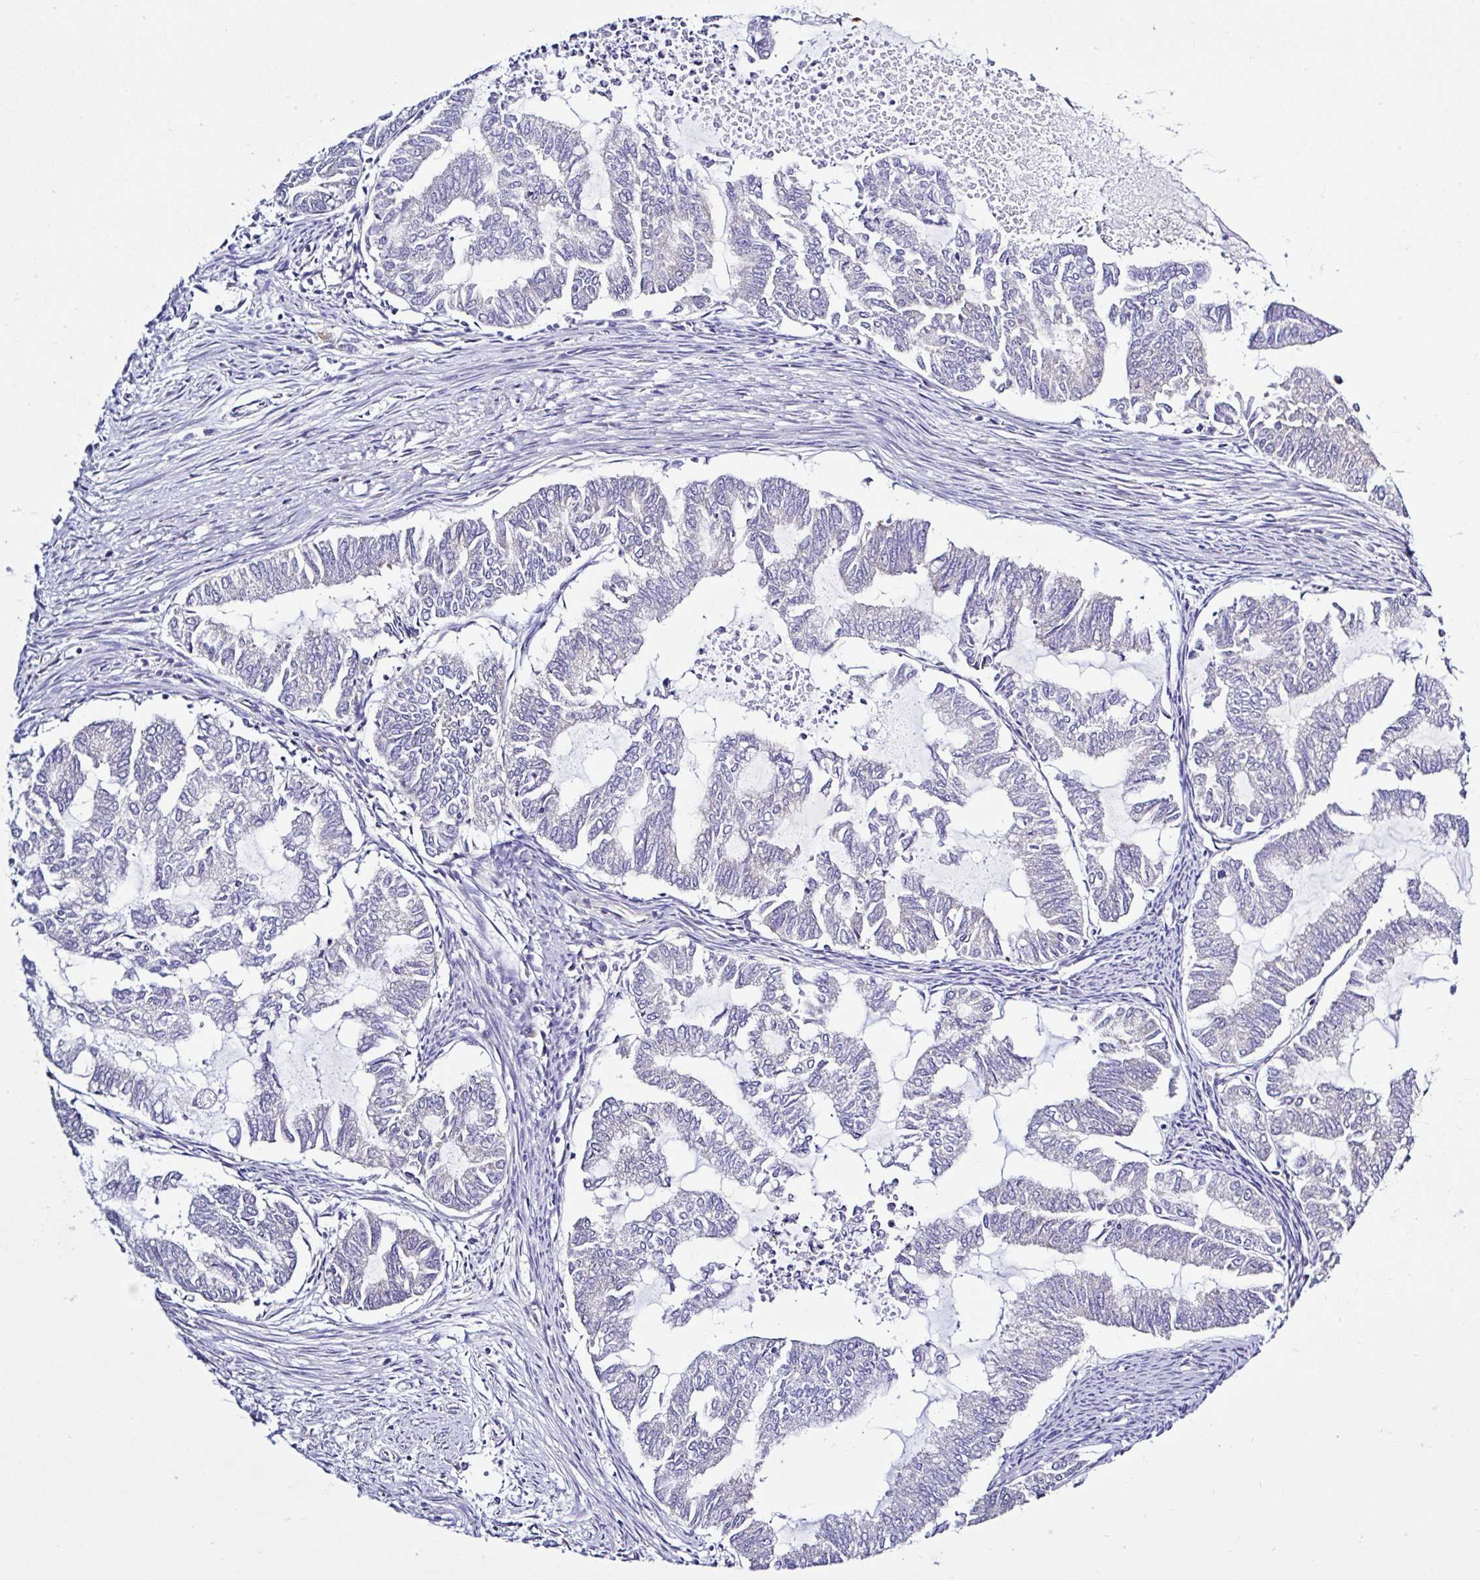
{"staining": {"intensity": "negative", "quantity": "none", "location": "none"}, "tissue": "endometrial cancer", "cell_type": "Tumor cells", "image_type": "cancer", "snomed": [{"axis": "morphology", "description": "Adenocarcinoma, NOS"}, {"axis": "topography", "description": "Endometrium"}], "caption": "Endometrial cancer (adenocarcinoma) stained for a protein using immunohistochemistry displays no expression tumor cells.", "gene": "LARS1", "patient": {"sex": "female", "age": 79}}